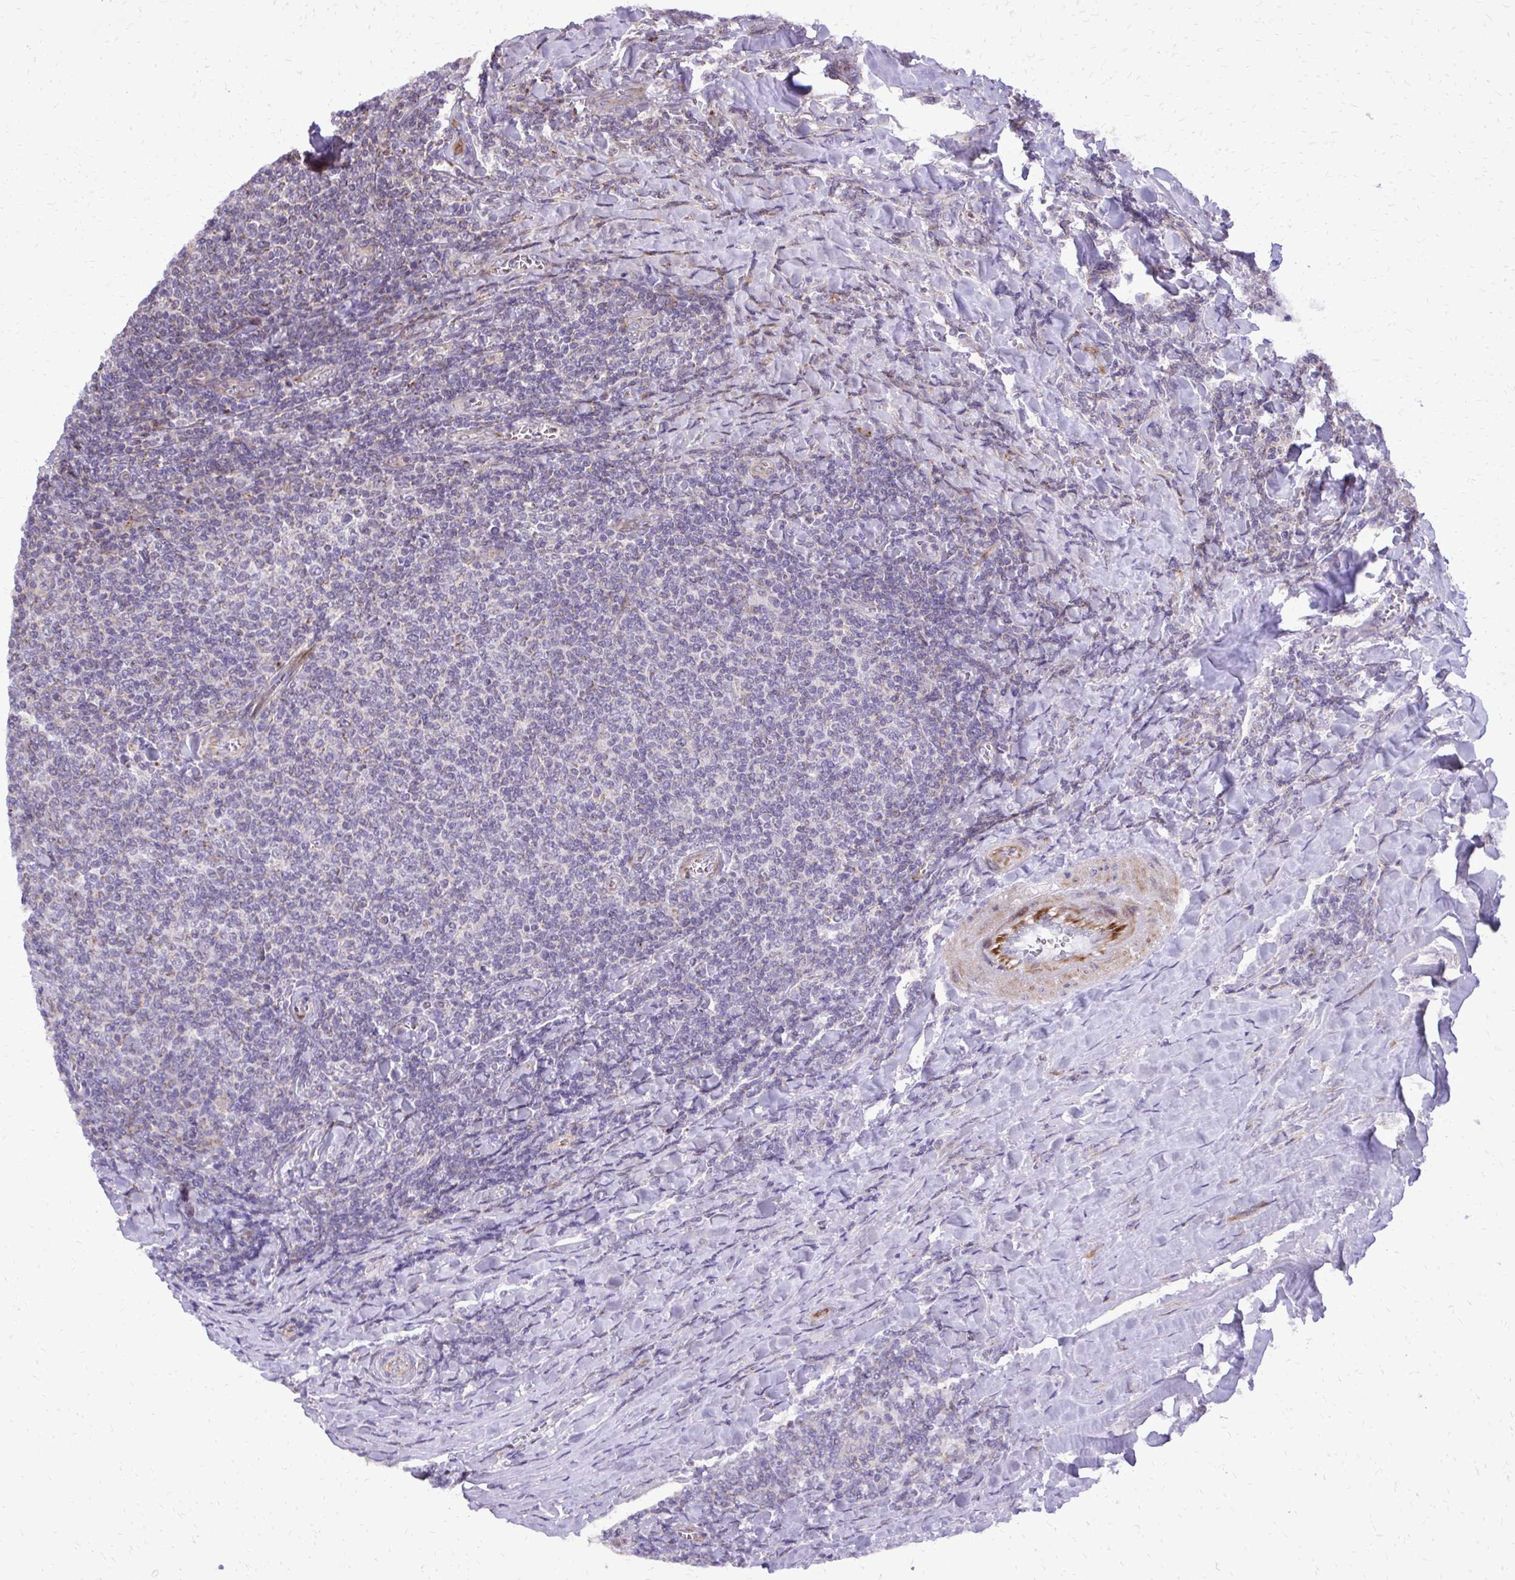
{"staining": {"intensity": "negative", "quantity": "none", "location": "none"}, "tissue": "lymphoma", "cell_type": "Tumor cells", "image_type": "cancer", "snomed": [{"axis": "morphology", "description": "Malignant lymphoma, non-Hodgkin's type, Low grade"}, {"axis": "topography", "description": "Lymph node"}], "caption": "DAB immunohistochemical staining of human malignant lymphoma, non-Hodgkin's type (low-grade) displays no significant staining in tumor cells. Nuclei are stained in blue.", "gene": "ABCC3", "patient": {"sex": "male", "age": 52}}